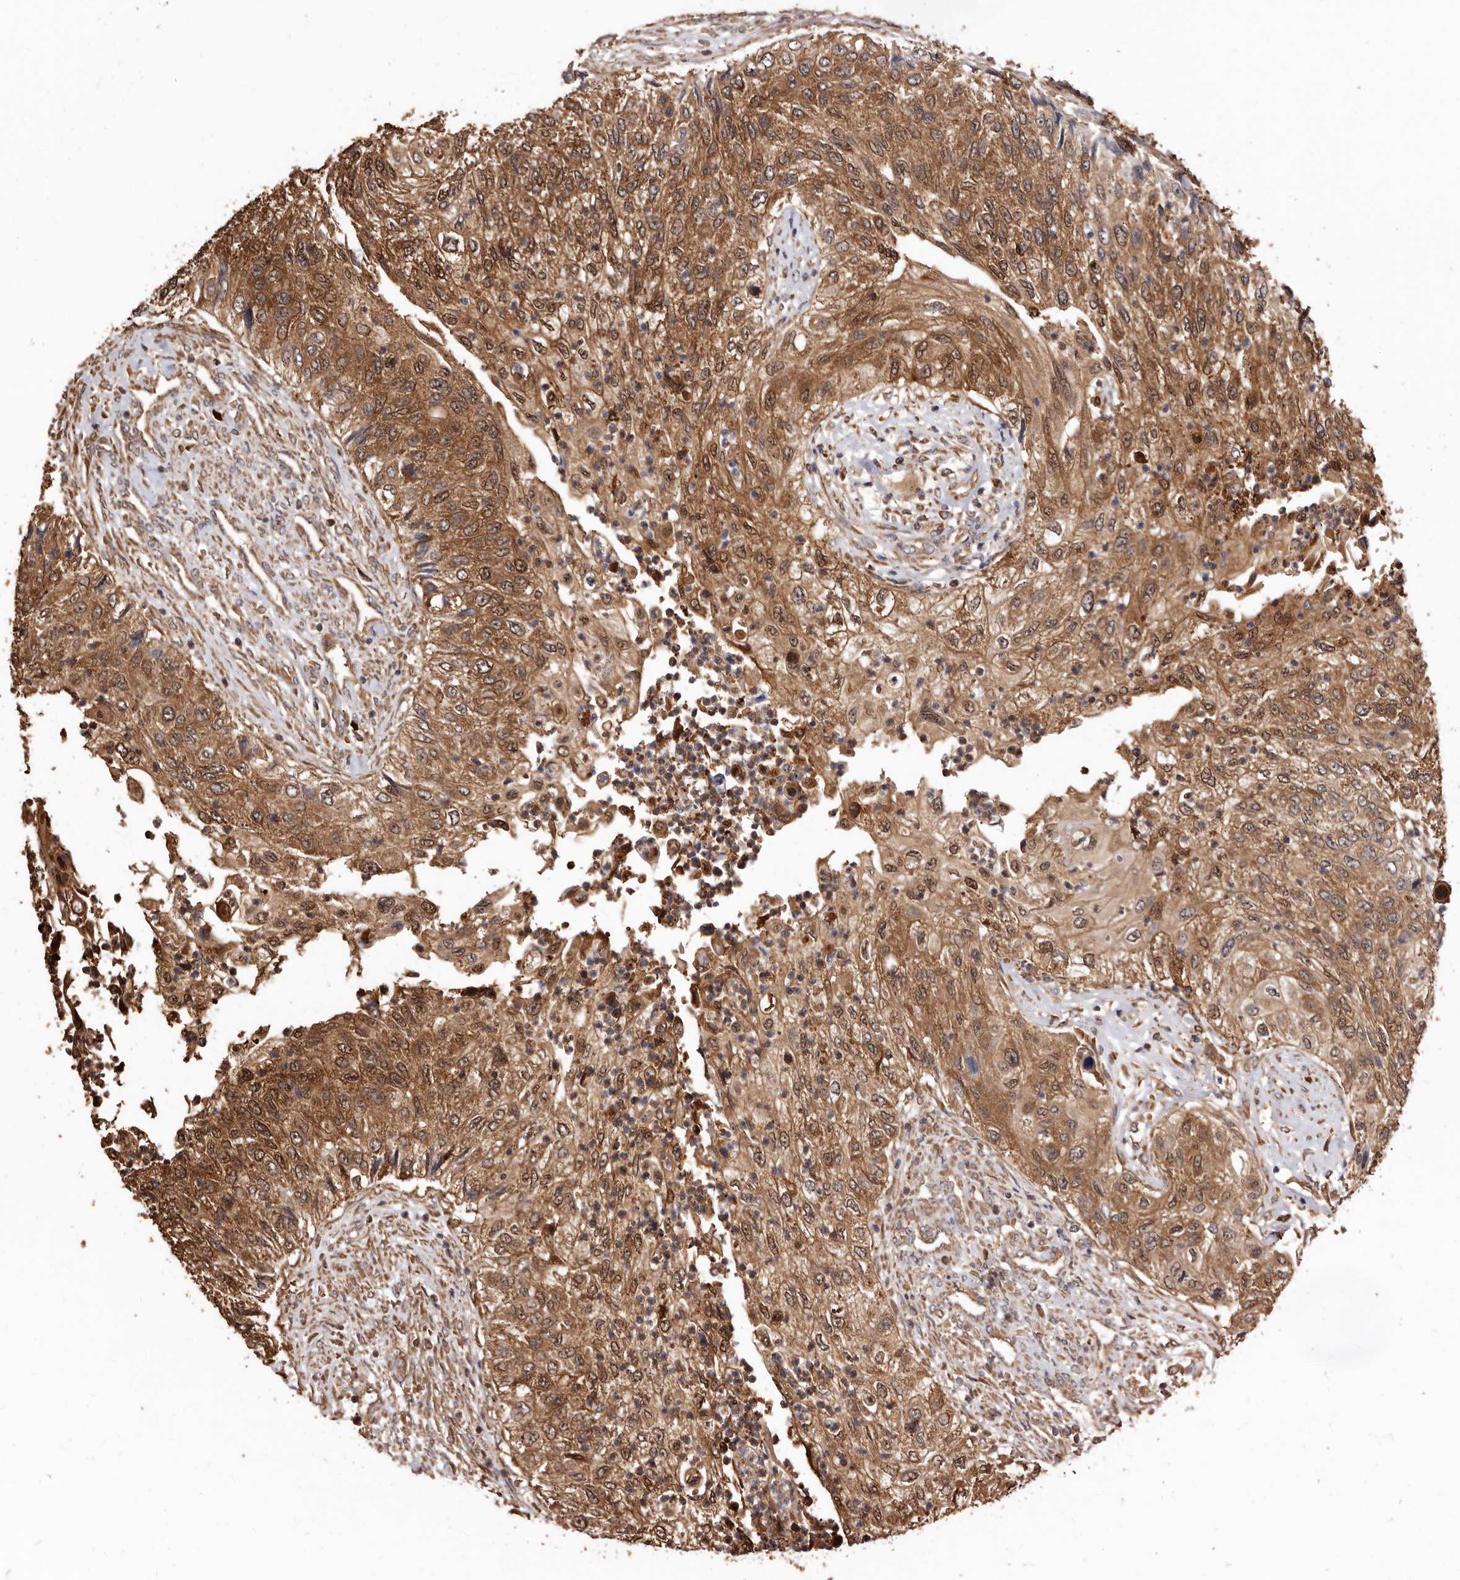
{"staining": {"intensity": "moderate", "quantity": ">75%", "location": "cytoplasmic/membranous,nuclear"}, "tissue": "urothelial cancer", "cell_type": "Tumor cells", "image_type": "cancer", "snomed": [{"axis": "morphology", "description": "Urothelial carcinoma, High grade"}, {"axis": "topography", "description": "Urinary bladder"}], "caption": "Immunohistochemistry (DAB (3,3'-diaminobenzidine)) staining of urothelial cancer shows moderate cytoplasmic/membranous and nuclear protein staining in about >75% of tumor cells.", "gene": "COQ8B", "patient": {"sex": "female", "age": 60}}